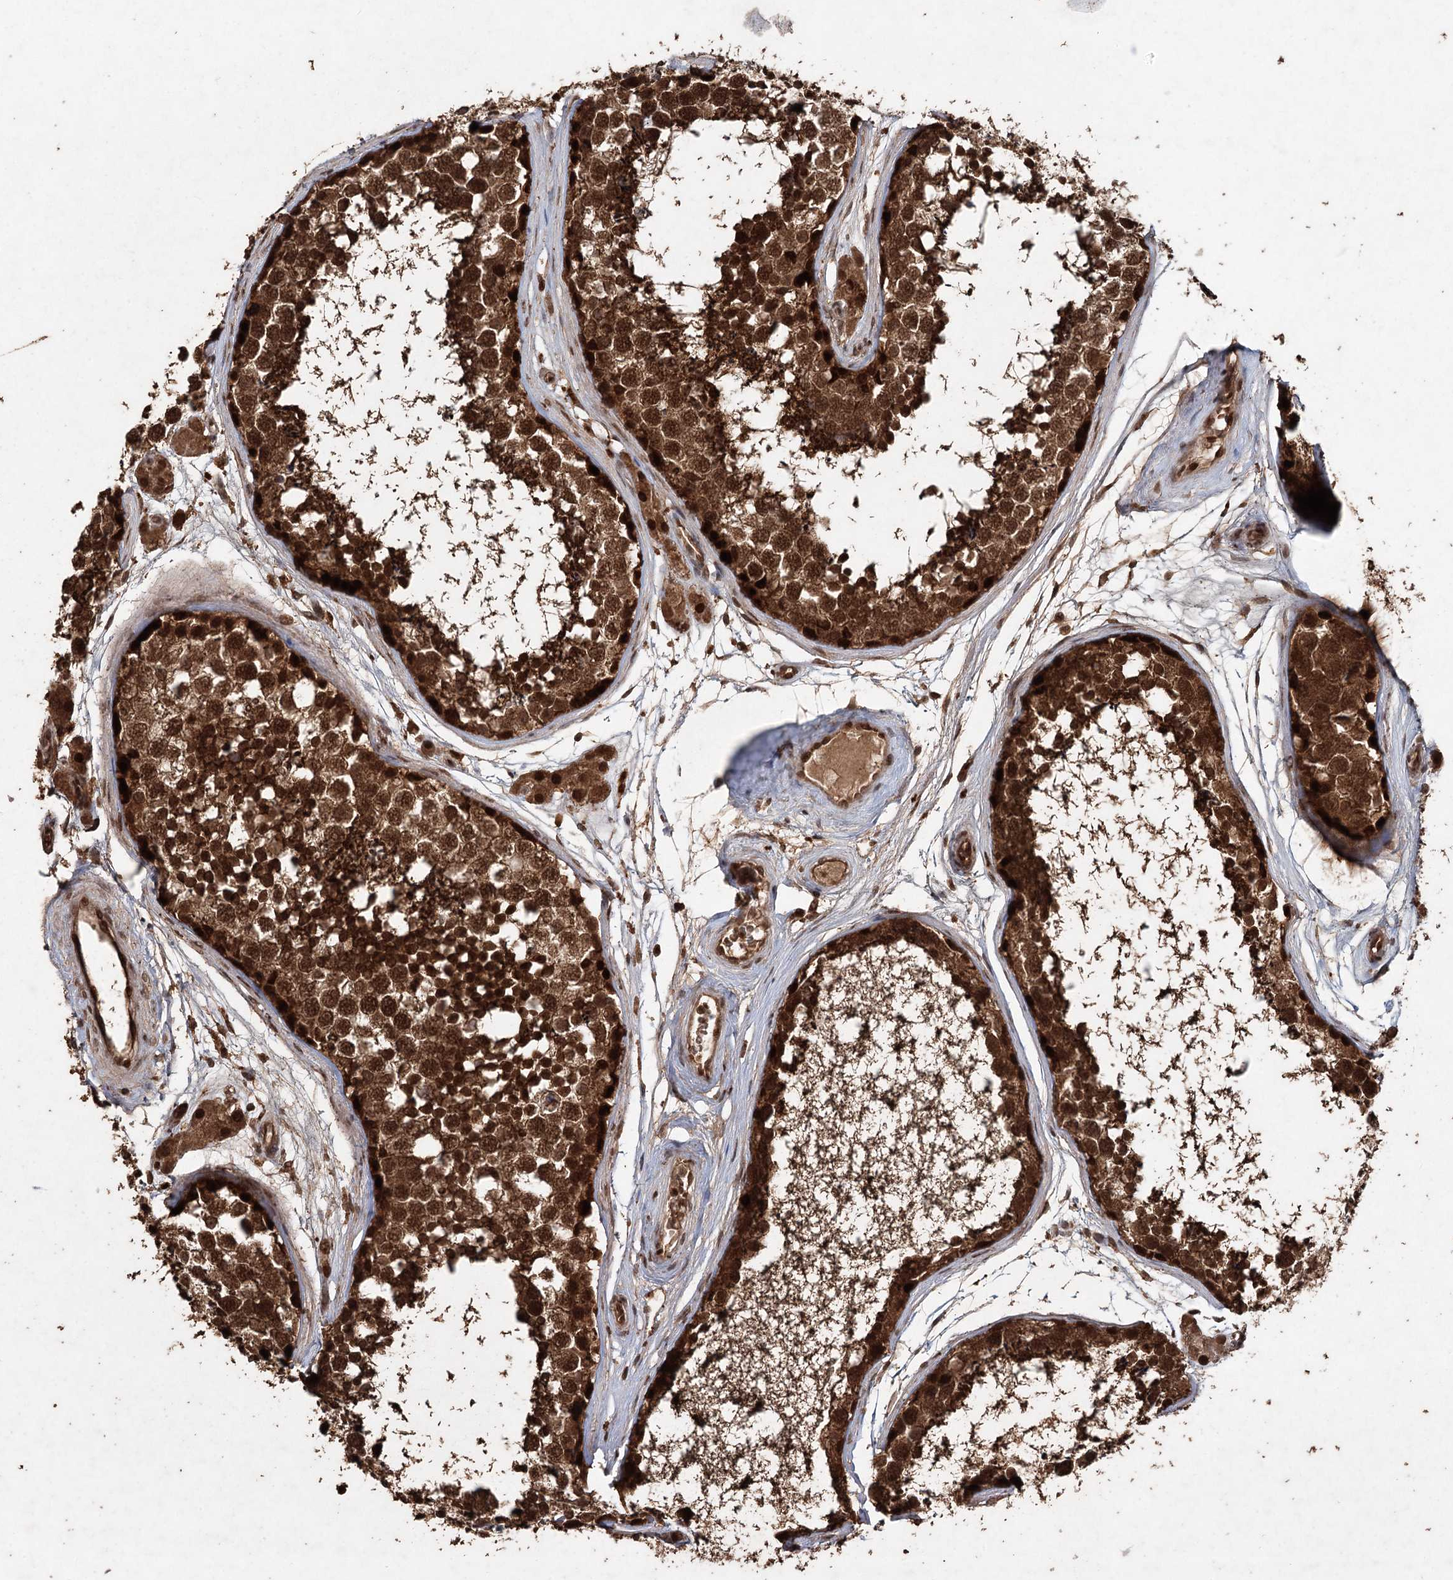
{"staining": {"intensity": "strong", "quantity": ">75%", "location": "cytoplasmic/membranous,nuclear"}, "tissue": "testis", "cell_type": "Cells in seminiferous ducts", "image_type": "normal", "snomed": [{"axis": "morphology", "description": "Normal tissue, NOS"}, {"axis": "topography", "description": "Testis"}], "caption": "Protein staining of unremarkable testis demonstrates strong cytoplasmic/membranous,nuclear staining in approximately >75% of cells in seminiferous ducts.", "gene": "FBXO7", "patient": {"sex": "male", "age": 56}}